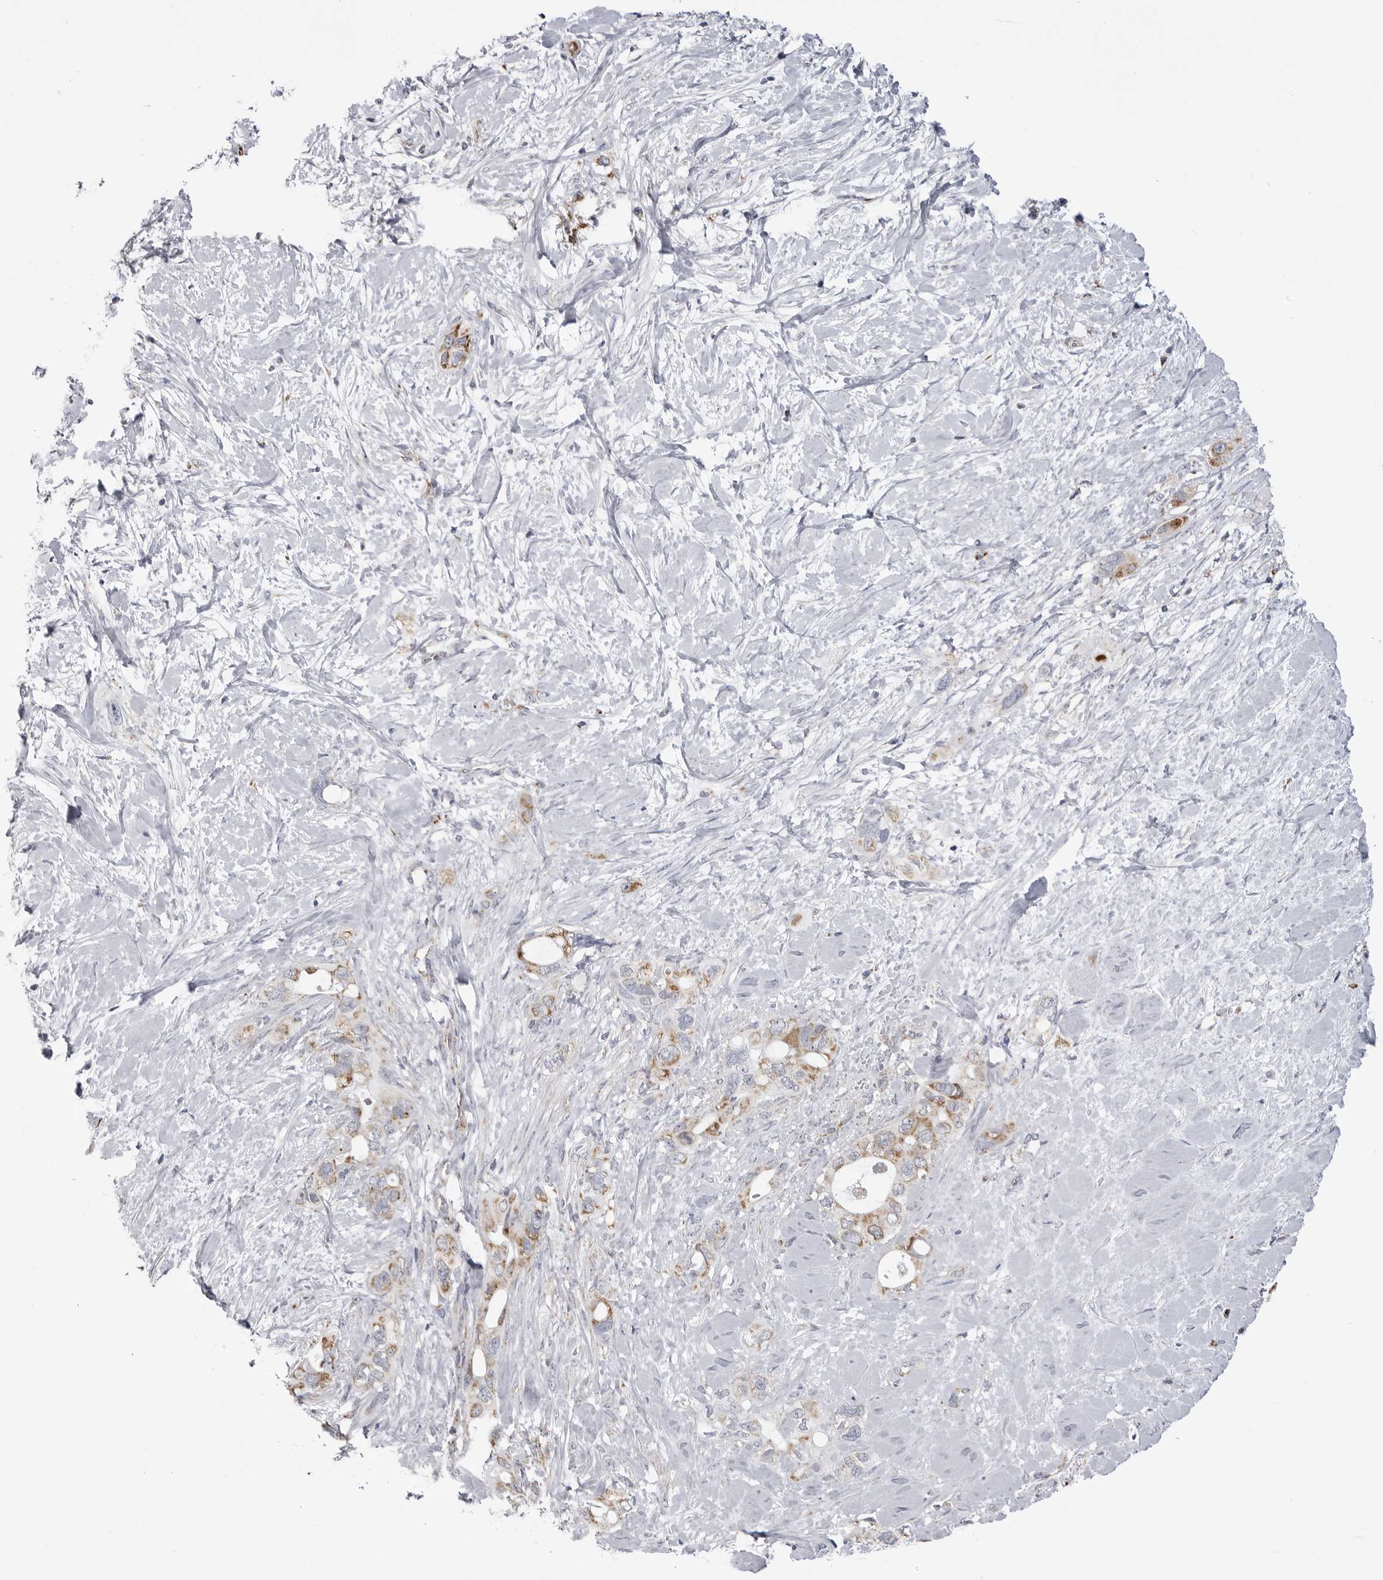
{"staining": {"intensity": "moderate", "quantity": "25%-75%", "location": "cytoplasmic/membranous"}, "tissue": "pancreatic cancer", "cell_type": "Tumor cells", "image_type": "cancer", "snomed": [{"axis": "morphology", "description": "Adenocarcinoma, NOS"}, {"axis": "topography", "description": "Pancreas"}], "caption": "Immunohistochemical staining of pancreatic cancer reveals medium levels of moderate cytoplasmic/membranous protein staining in about 25%-75% of tumor cells. Ihc stains the protein in brown and the nuclei are stained blue.", "gene": "FH", "patient": {"sex": "female", "age": 56}}